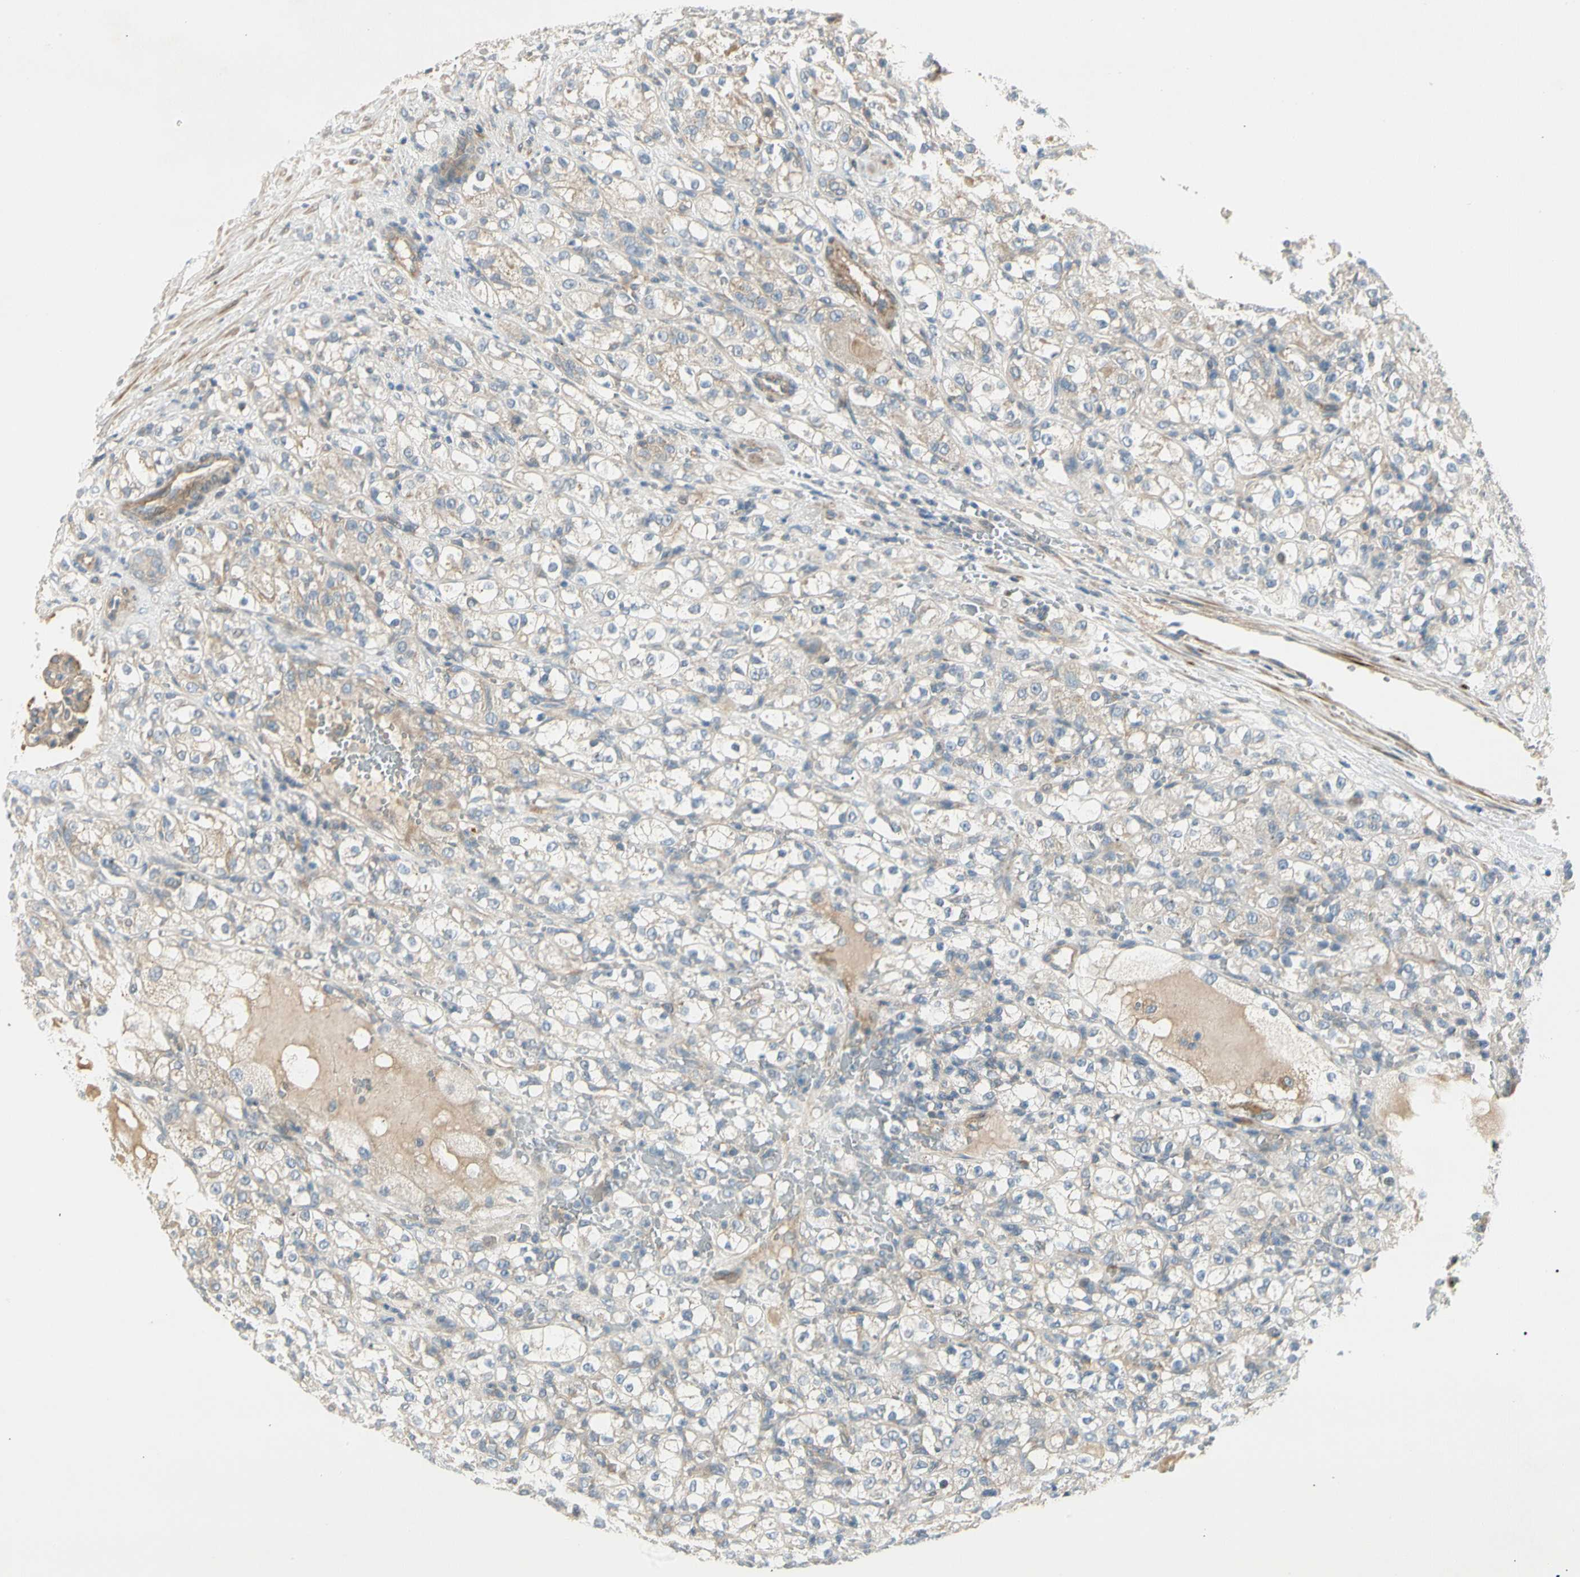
{"staining": {"intensity": "weak", "quantity": "<25%", "location": "cytoplasmic/membranous"}, "tissue": "renal cancer", "cell_type": "Tumor cells", "image_type": "cancer", "snomed": [{"axis": "morphology", "description": "Normal tissue, NOS"}, {"axis": "morphology", "description": "Adenocarcinoma, NOS"}, {"axis": "topography", "description": "Kidney"}], "caption": "This is an immunohistochemistry (IHC) micrograph of human renal adenocarcinoma. There is no expression in tumor cells.", "gene": "ADGRA3", "patient": {"sex": "male", "age": 61}}